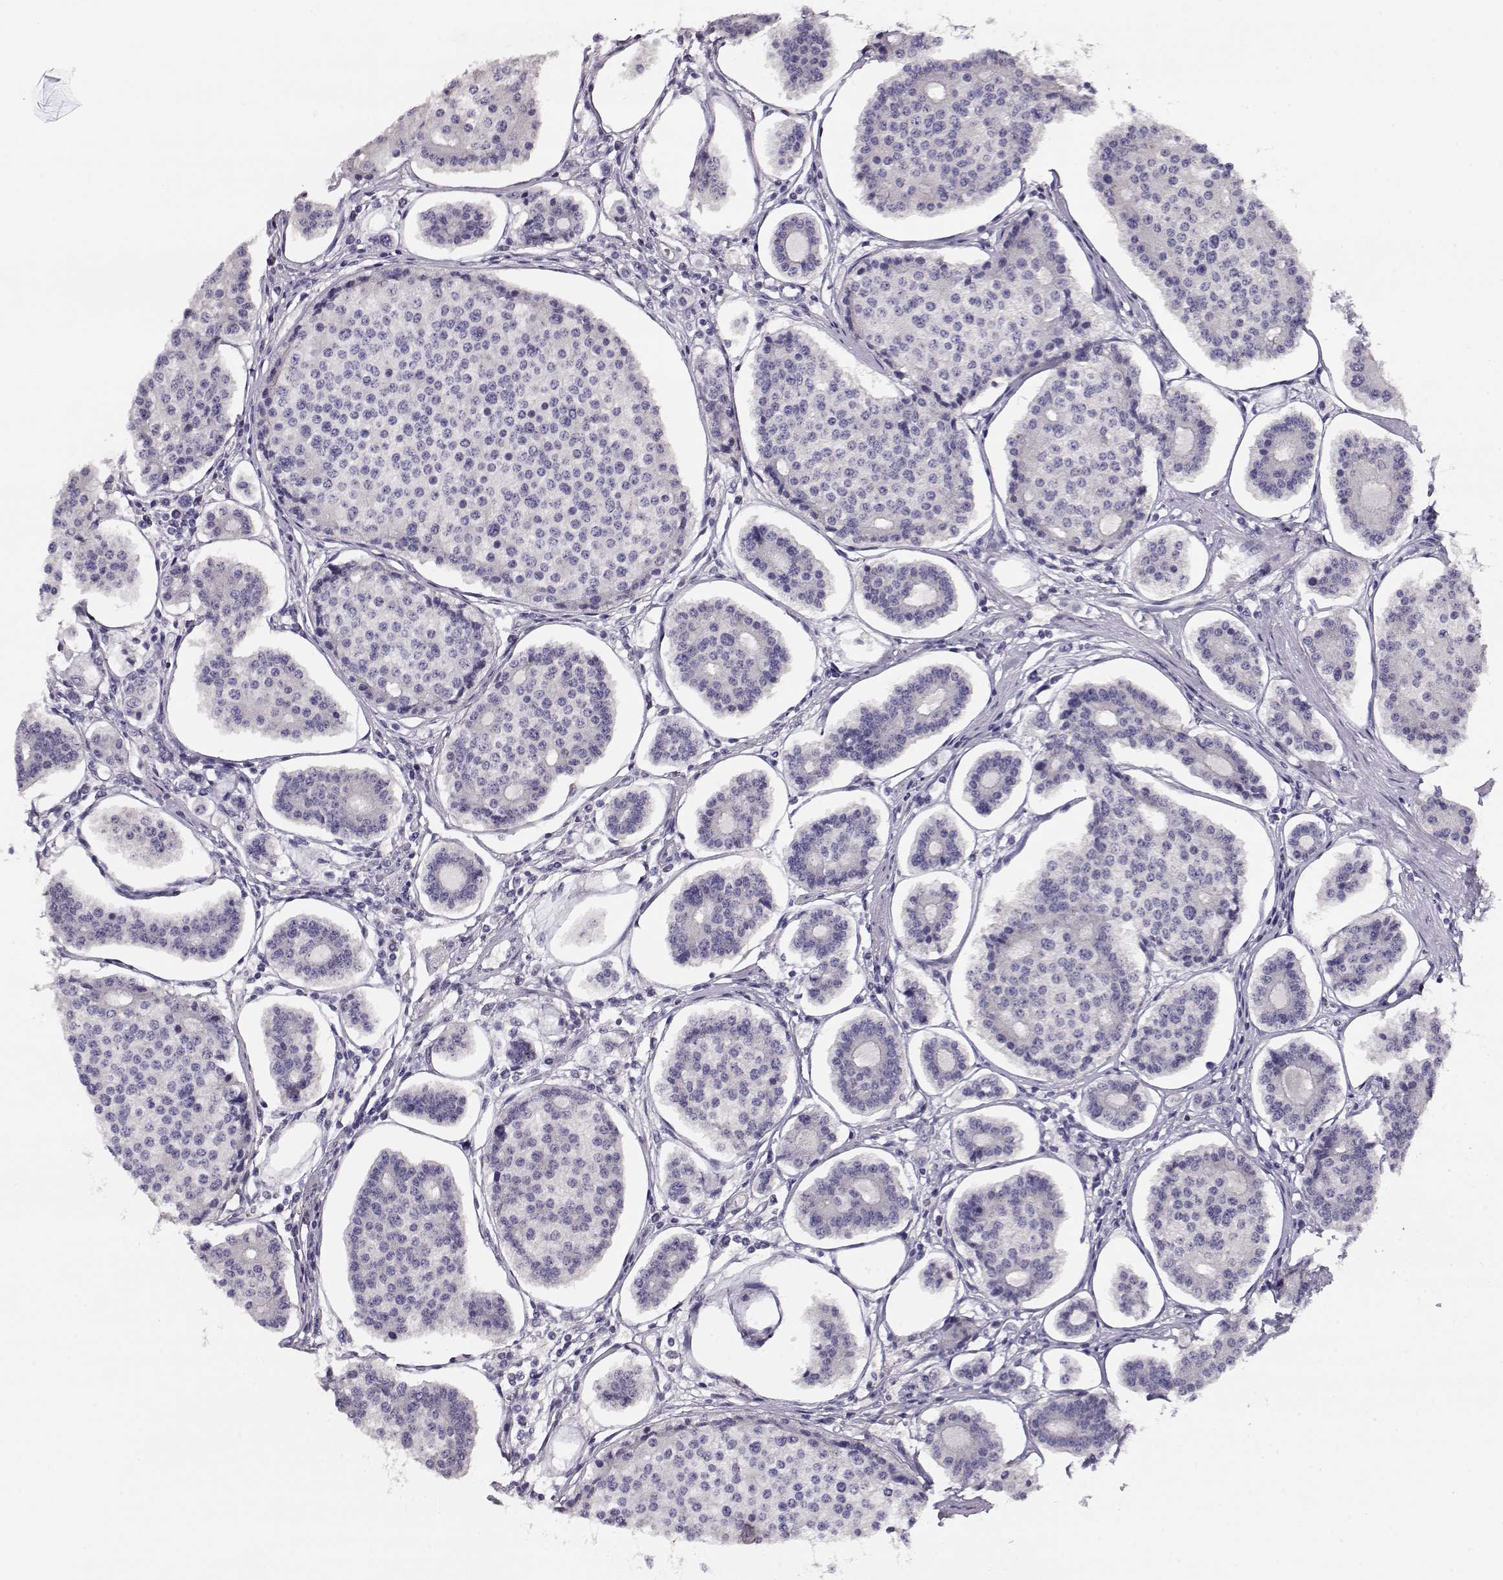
{"staining": {"intensity": "negative", "quantity": "none", "location": "none"}, "tissue": "carcinoid", "cell_type": "Tumor cells", "image_type": "cancer", "snomed": [{"axis": "morphology", "description": "Carcinoid, malignant, NOS"}, {"axis": "topography", "description": "Small intestine"}], "caption": "Tumor cells show no significant protein staining in carcinoid.", "gene": "NDRG4", "patient": {"sex": "female", "age": 65}}